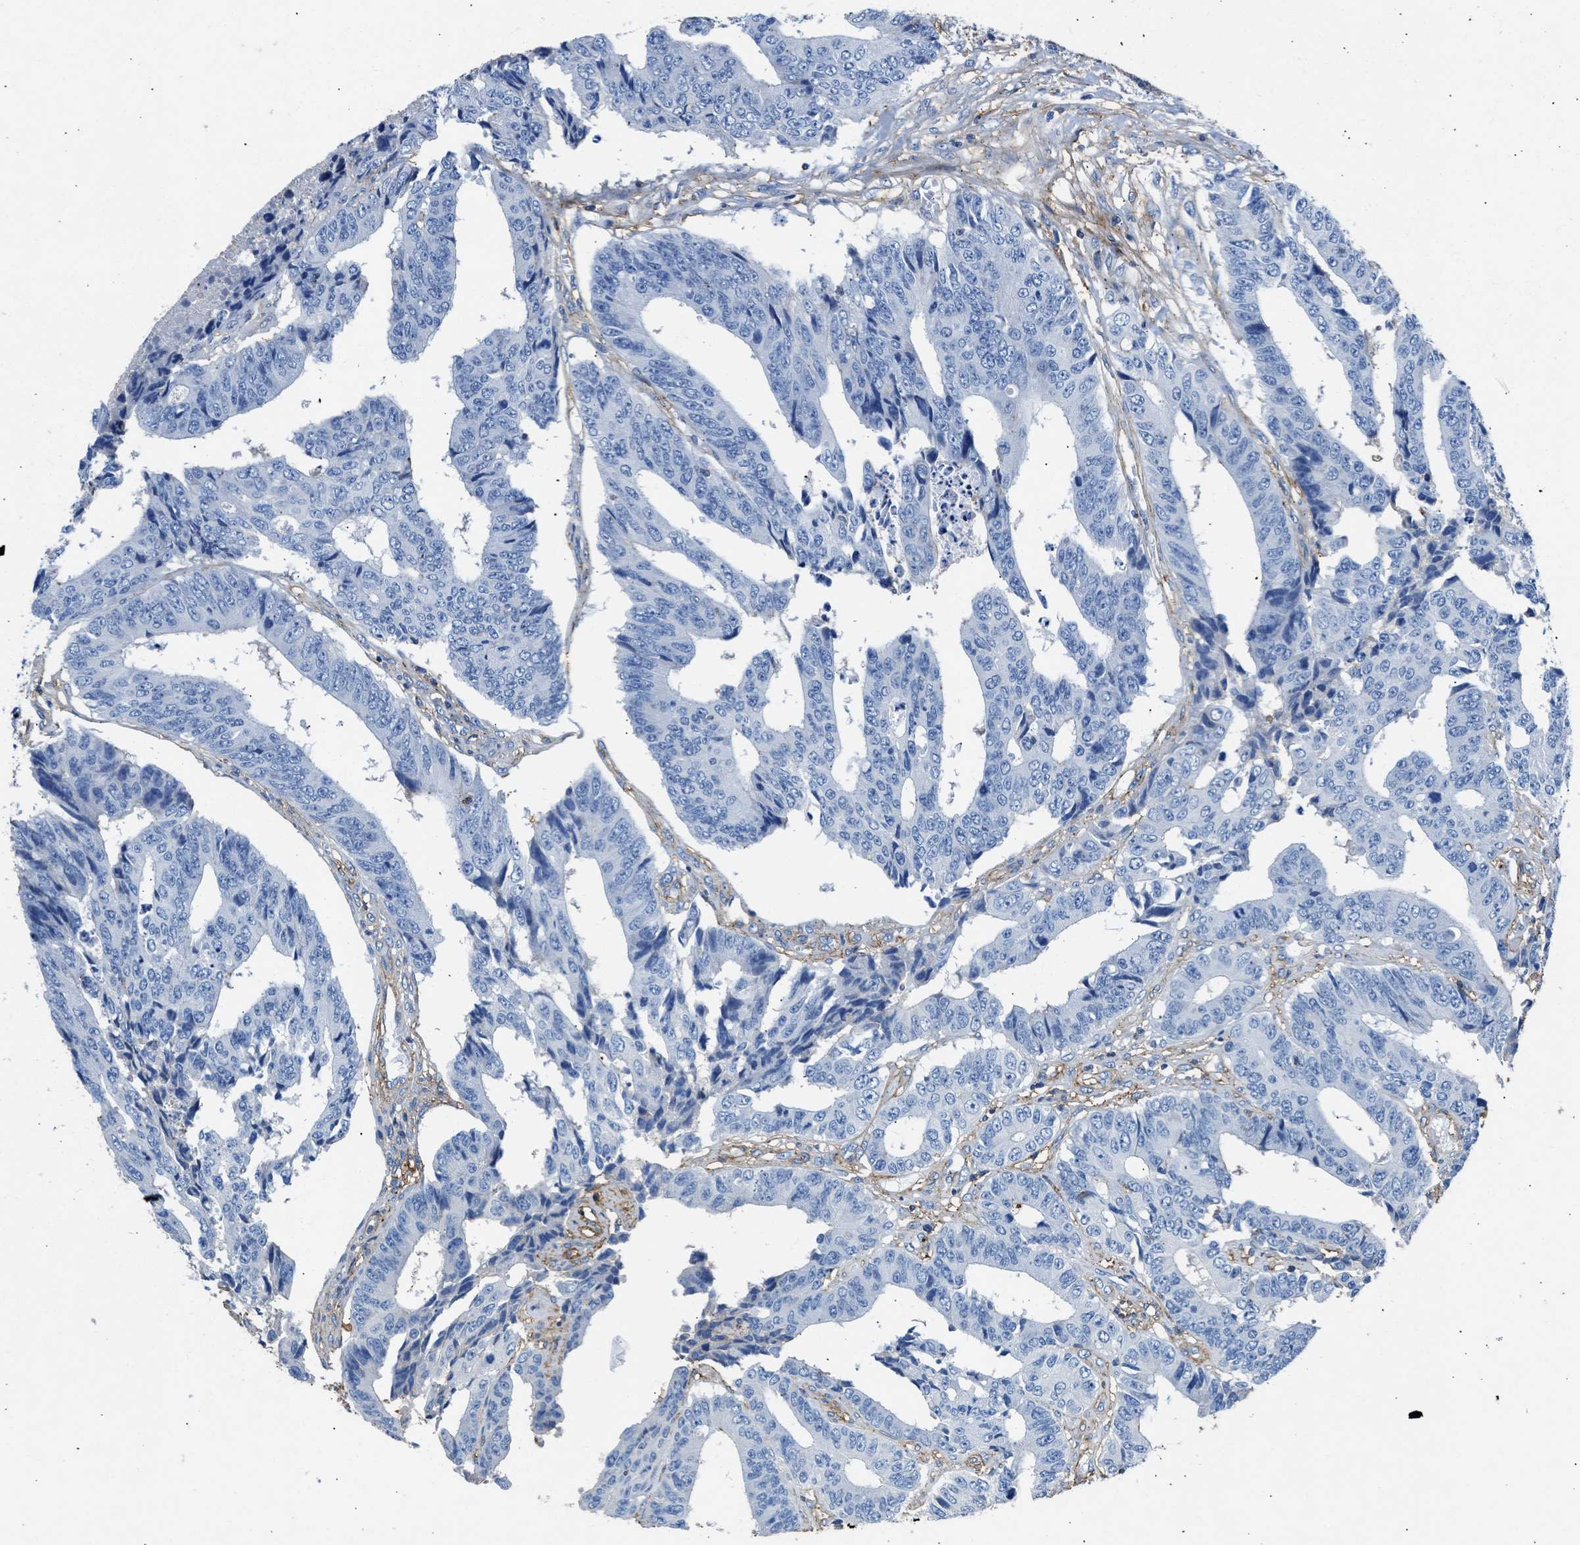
{"staining": {"intensity": "negative", "quantity": "none", "location": "none"}, "tissue": "colorectal cancer", "cell_type": "Tumor cells", "image_type": "cancer", "snomed": [{"axis": "morphology", "description": "Adenocarcinoma, NOS"}, {"axis": "topography", "description": "Rectum"}], "caption": "High magnification brightfield microscopy of colorectal cancer stained with DAB (3,3'-diaminobenzidine) (brown) and counterstained with hematoxylin (blue): tumor cells show no significant expression. (DAB (3,3'-diaminobenzidine) immunohistochemistry, high magnification).", "gene": "KCNQ4", "patient": {"sex": "male", "age": 84}}